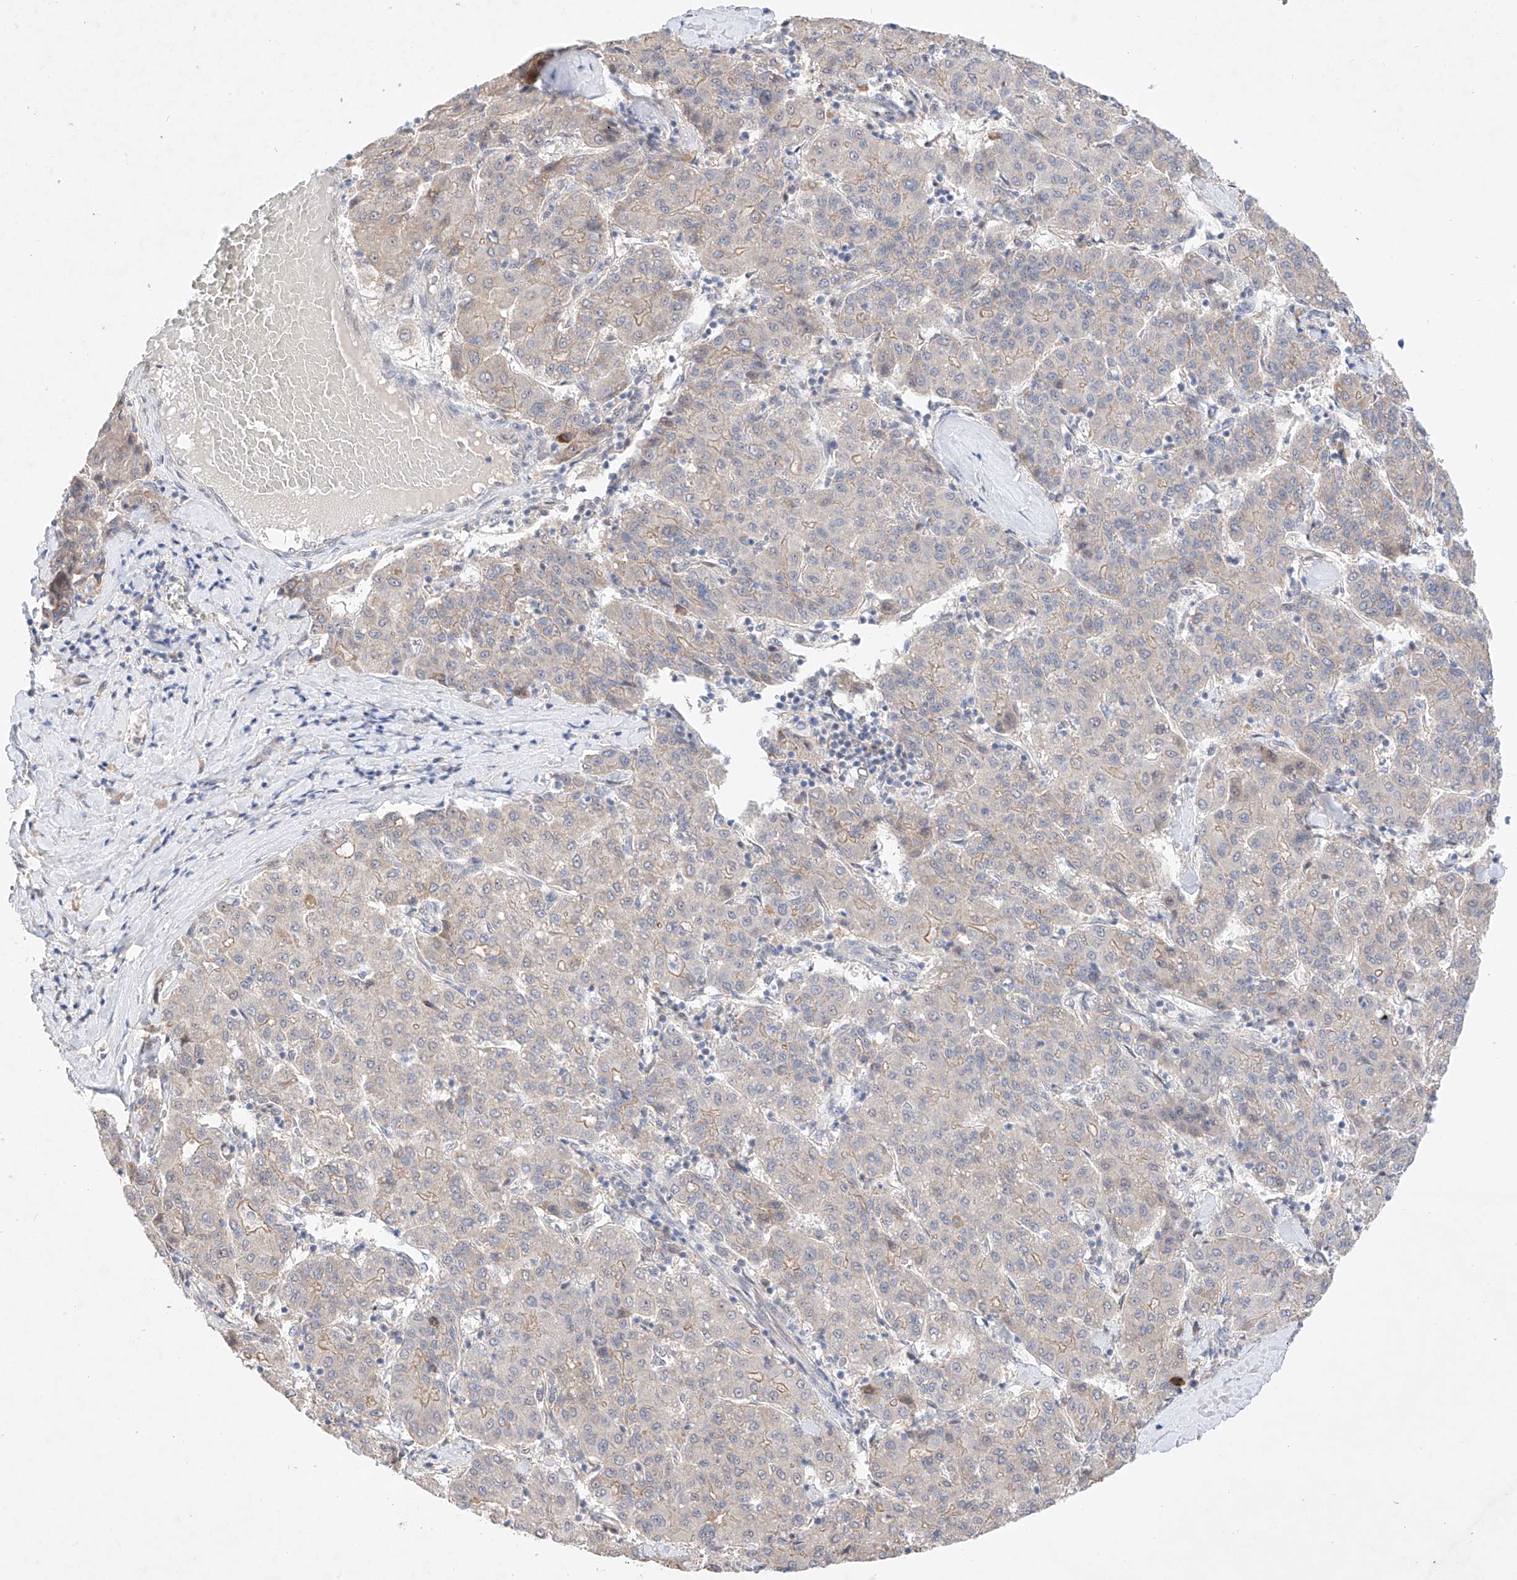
{"staining": {"intensity": "weak", "quantity": "25%-75%", "location": "cytoplasmic/membranous"}, "tissue": "liver cancer", "cell_type": "Tumor cells", "image_type": "cancer", "snomed": [{"axis": "morphology", "description": "Carcinoma, Hepatocellular, NOS"}, {"axis": "topography", "description": "Liver"}], "caption": "A brown stain shows weak cytoplasmic/membranous staining of a protein in human liver cancer tumor cells.", "gene": "IL22RA2", "patient": {"sex": "male", "age": 65}}